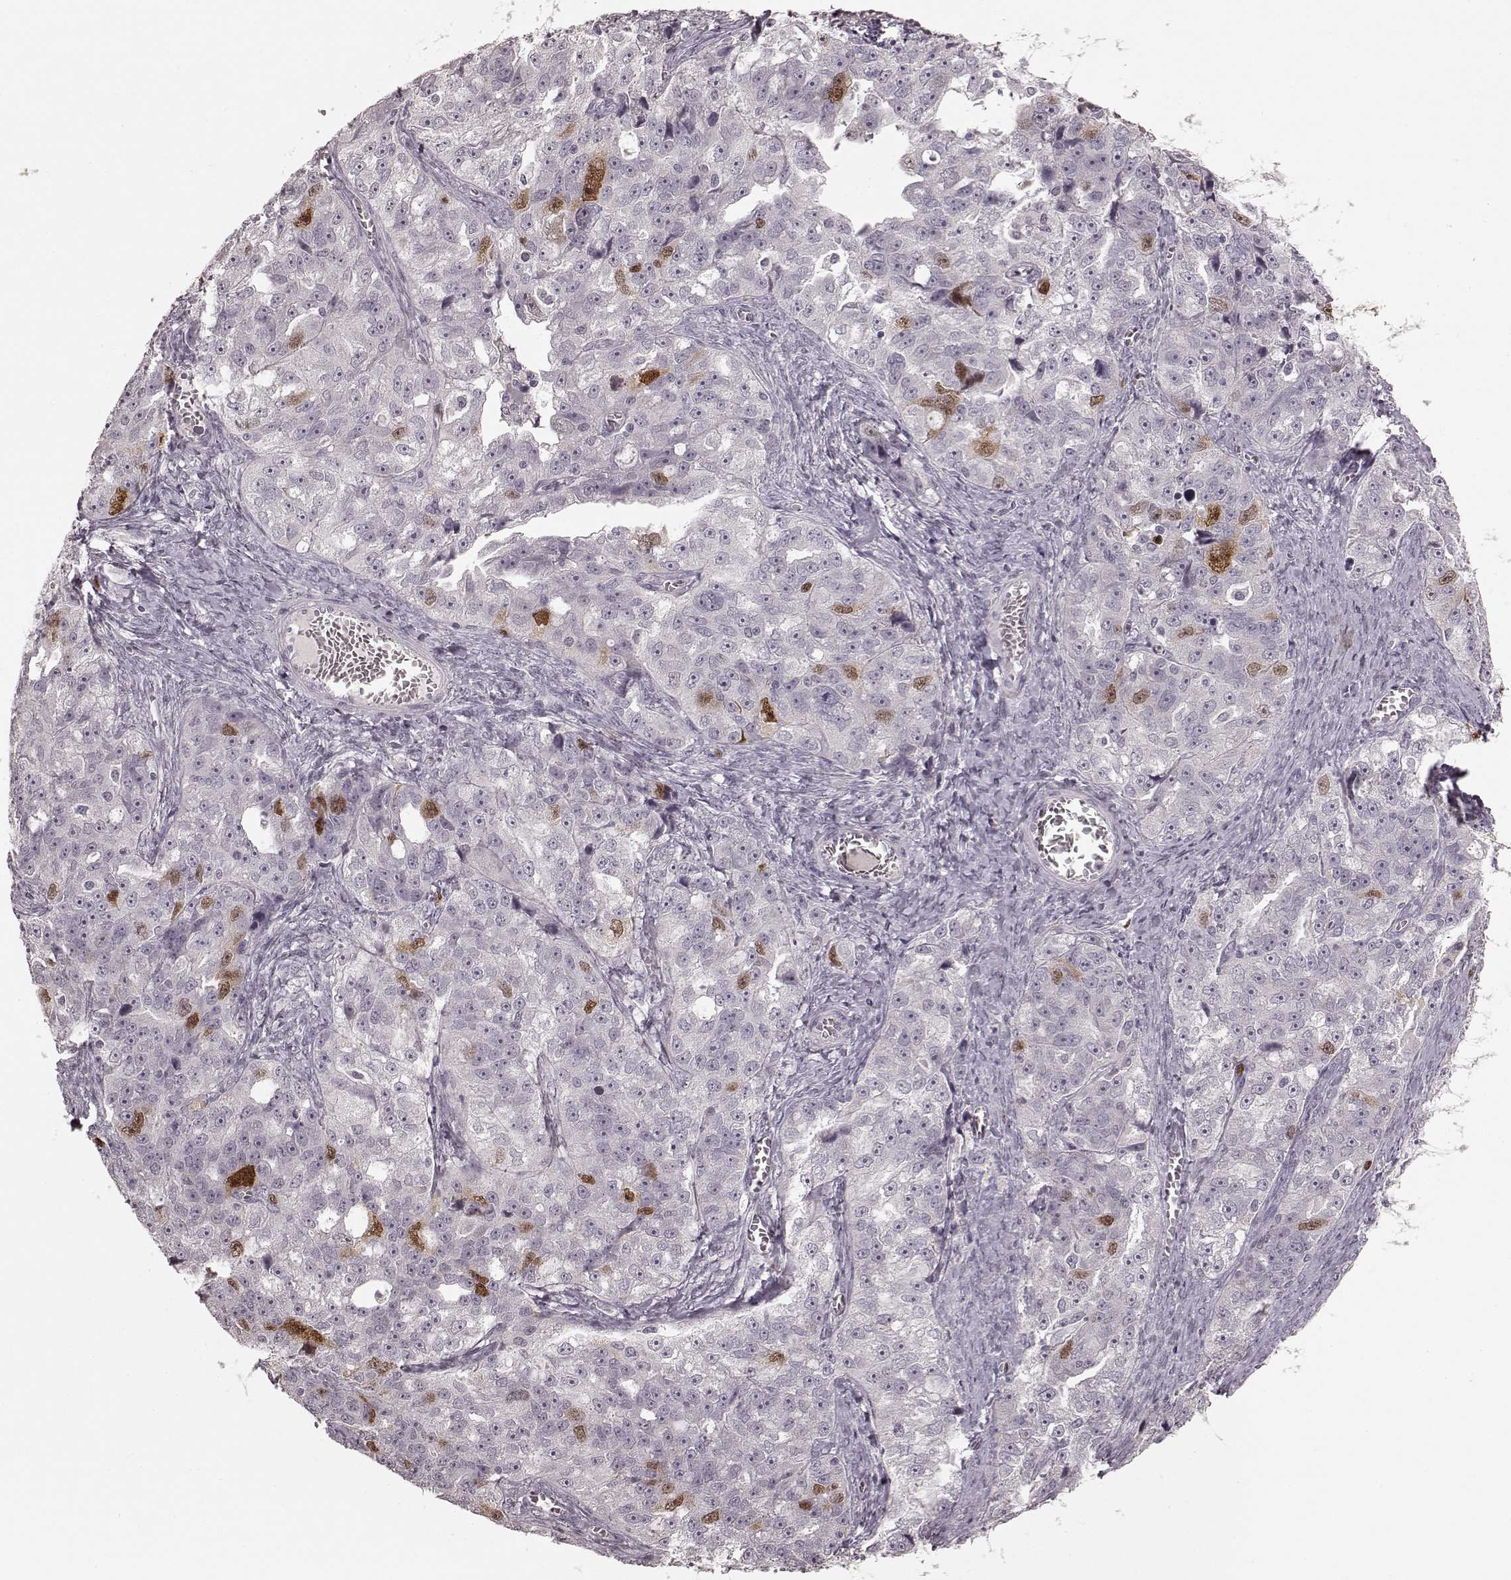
{"staining": {"intensity": "moderate", "quantity": "<25%", "location": "nuclear"}, "tissue": "ovarian cancer", "cell_type": "Tumor cells", "image_type": "cancer", "snomed": [{"axis": "morphology", "description": "Cystadenocarcinoma, serous, NOS"}, {"axis": "topography", "description": "Ovary"}], "caption": "Tumor cells exhibit moderate nuclear staining in about <25% of cells in ovarian cancer. The staining was performed using DAB, with brown indicating positive protein expression. Nuclei are stained blue with hematoxylin.", "gene": "CCNA2", "patient": {"sex": "female", "age": 51}}